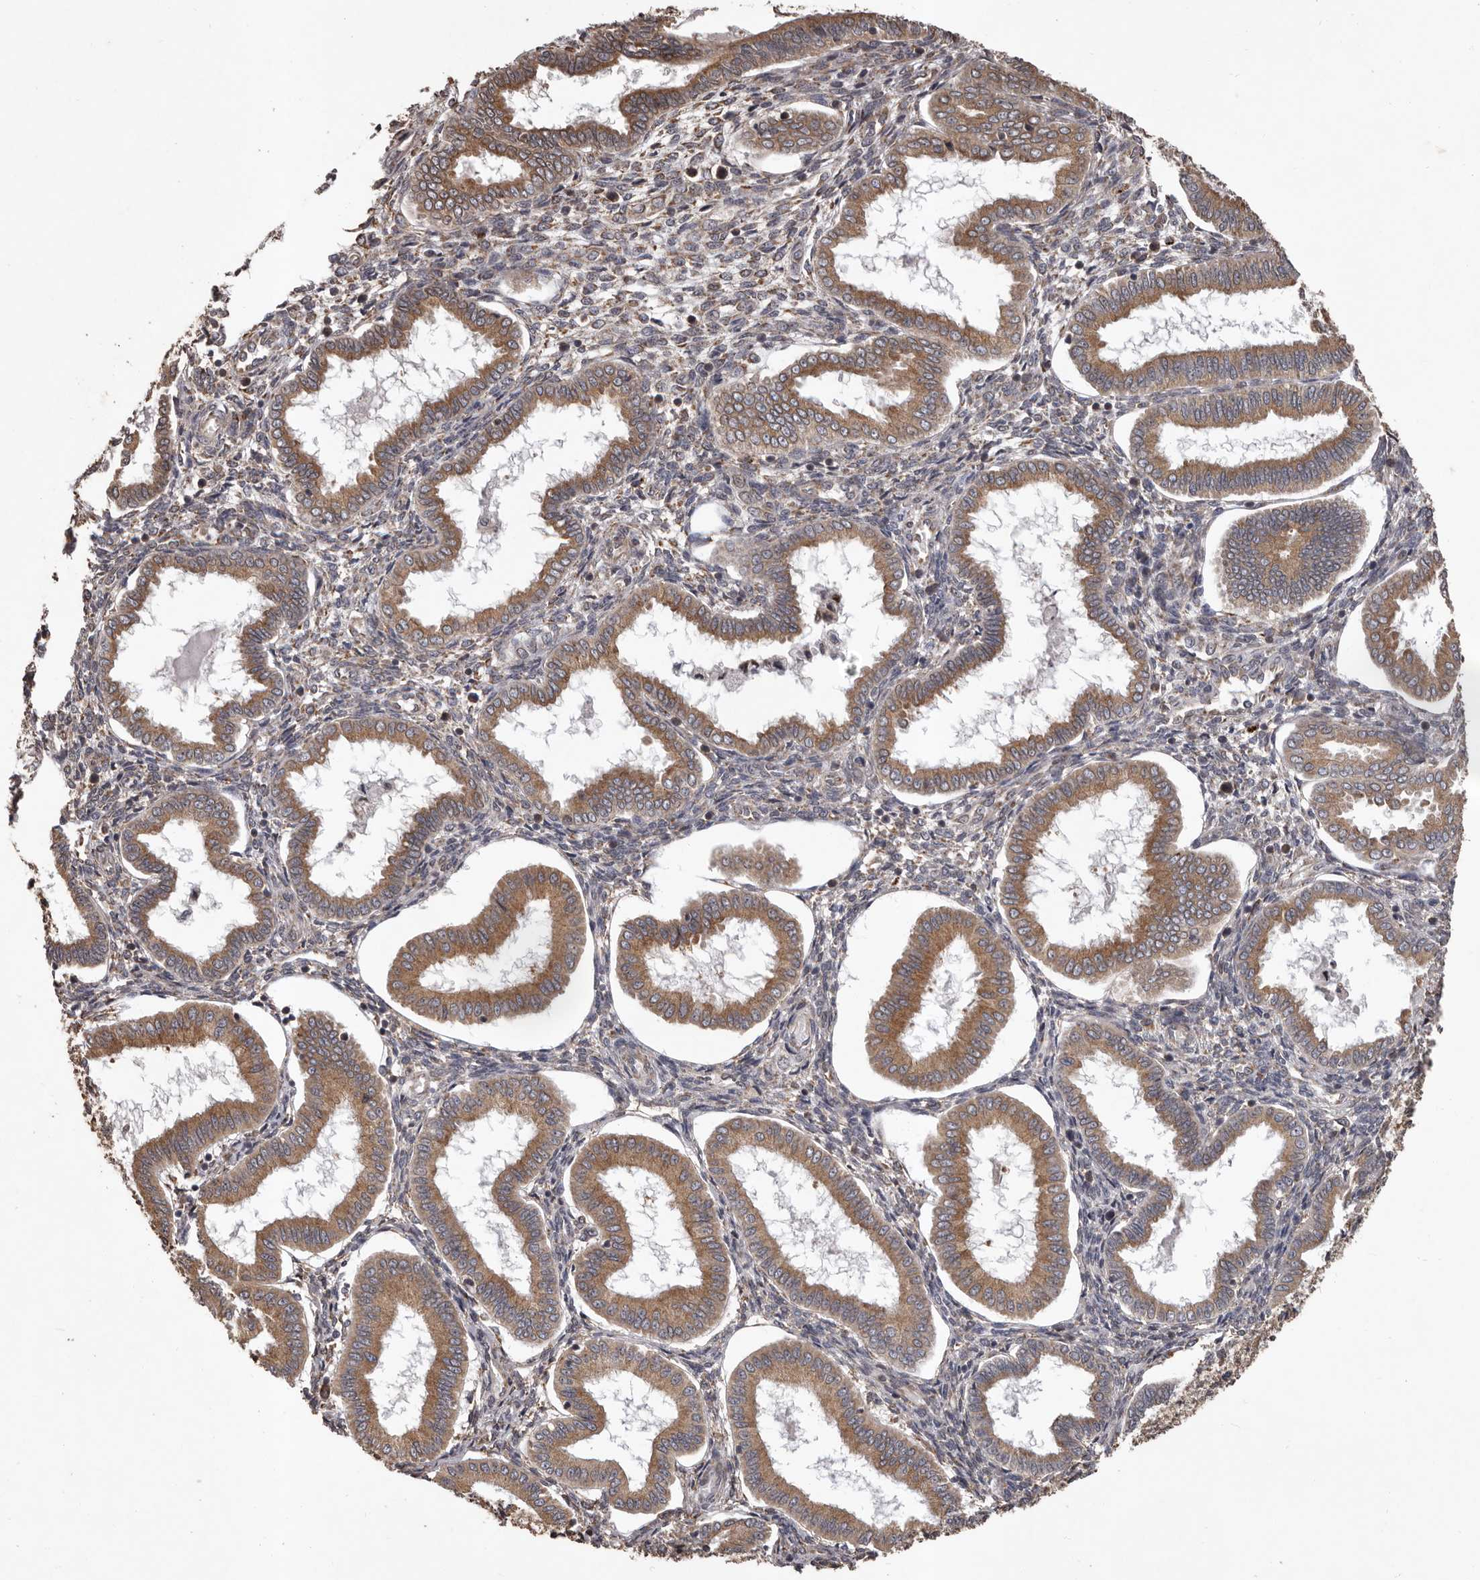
{"staining": {"intensity": "moderate", "quantity": "<25%", "location": "cytoplasmic/membranous"}, "tissue": "endometrium", "cell_type": "Cells in endometrial stroma", "image_type": "normal", "snomed": [{"axis": "morphology", "description": "Normal tissue, NOS"}, {"axis": "topography", "description": "Endometrium"}], "caption": "The photomicrograph demonstrates a brown stain indicating the presence of a protein in the cytoplasmic/membranous of cells in endometrial stroma in endometrium. Nuclei are stained in blue.", "gene": "GADD45B", "patient": {"sex": "female", "age": 24}}